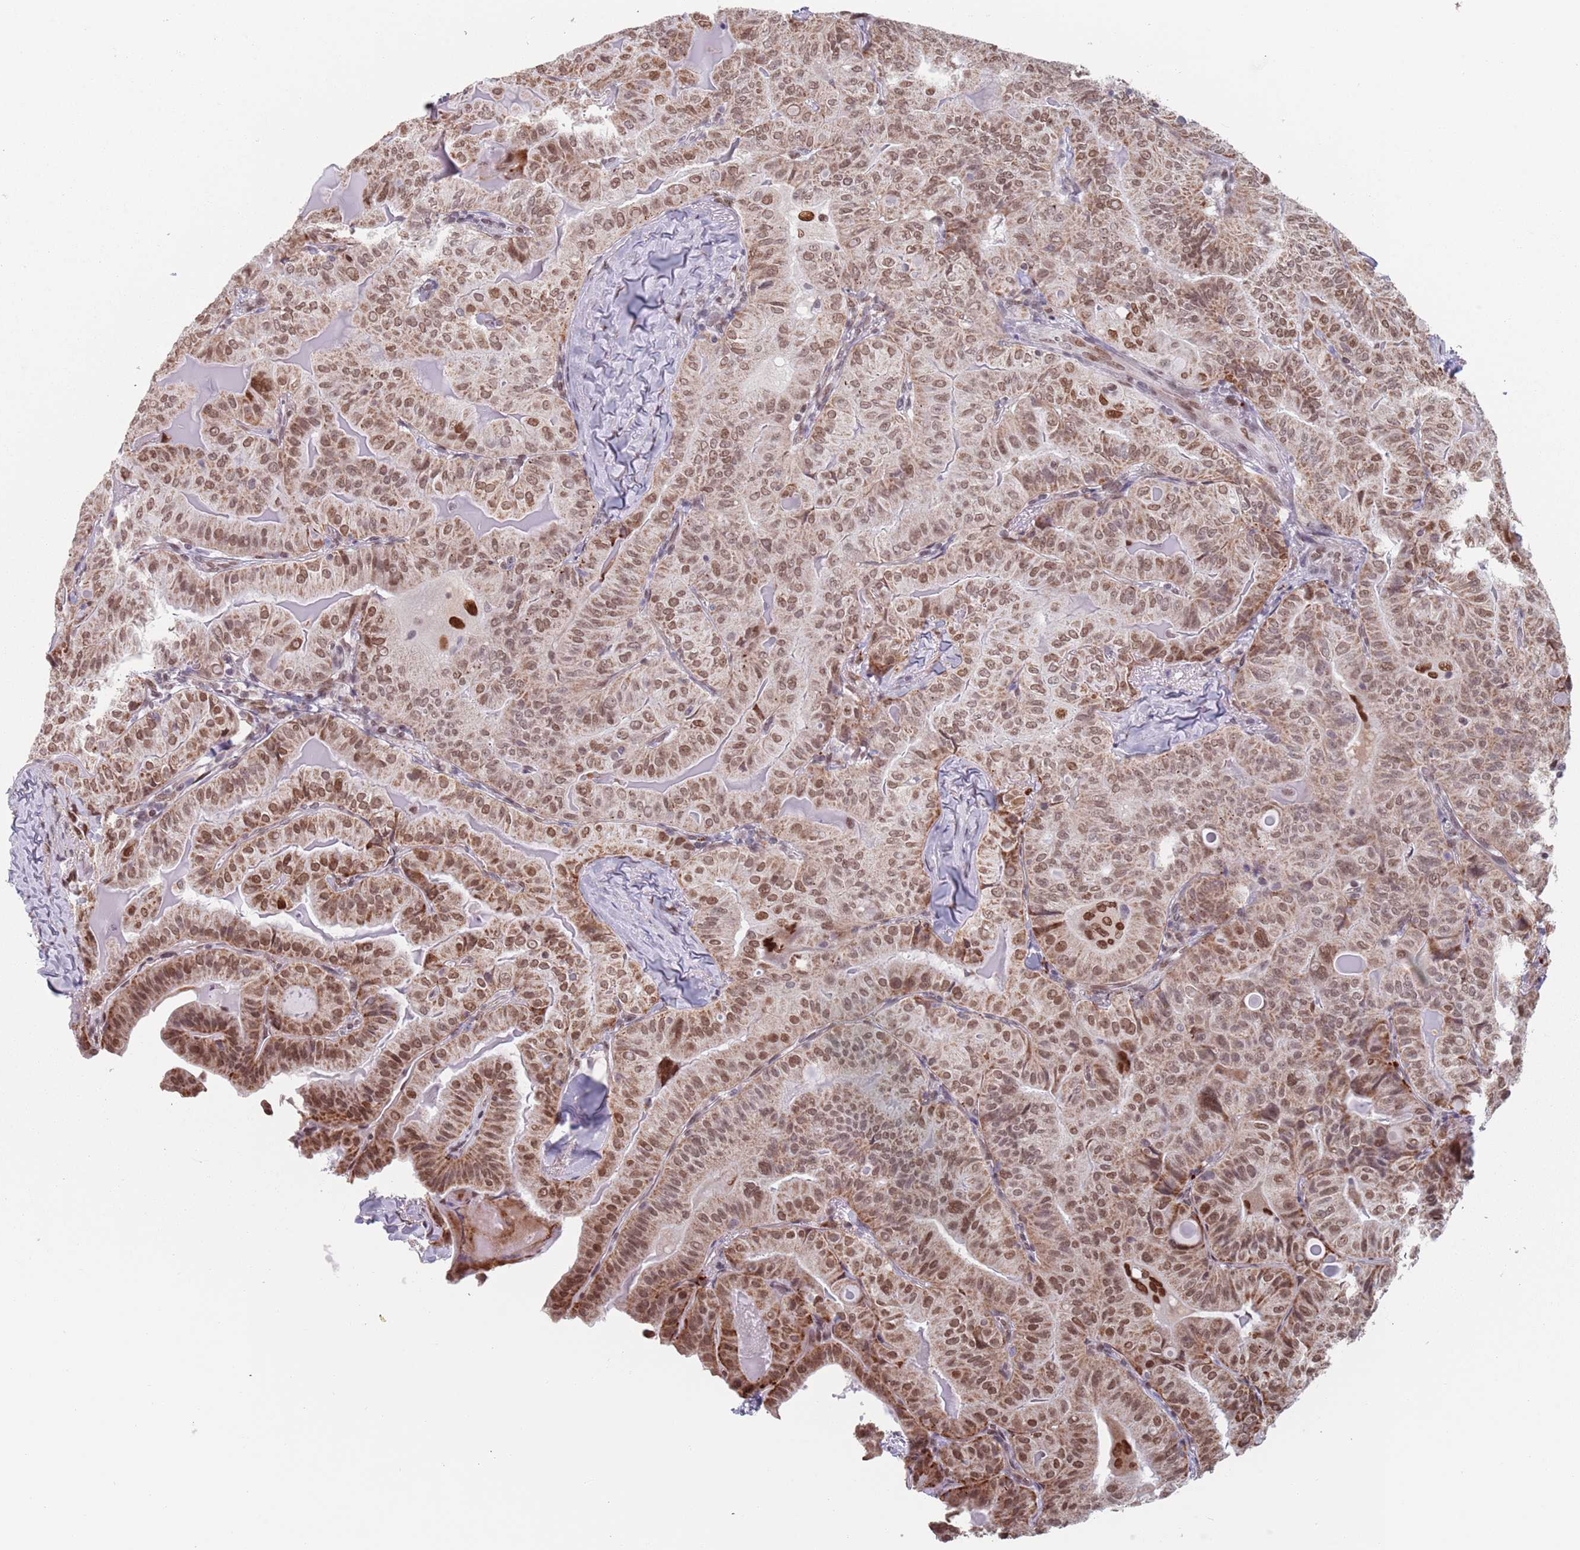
{"staining": {"intensity": "moderate", "quantity": ">75%", "location": "cytoplasmic/membranous,nuclear"}, "tissue": "thyroid cancer", "cell_type": "Tumor cells", "image_type": "cancer", "snomed": [{"axis": "morphology", "description": "Papillary adenocarcinoma, NOS"}, {"axis": "topography", "description": "Thyroid gland"}], "caption": "This is an image of IHC staining of thyroid cancer, which shows moderate expression in the cytoplasmic/membranous and nuclear of tumor cells.", "gene": "MFSD12", "patient": {"sex": "female", "age": 68}}